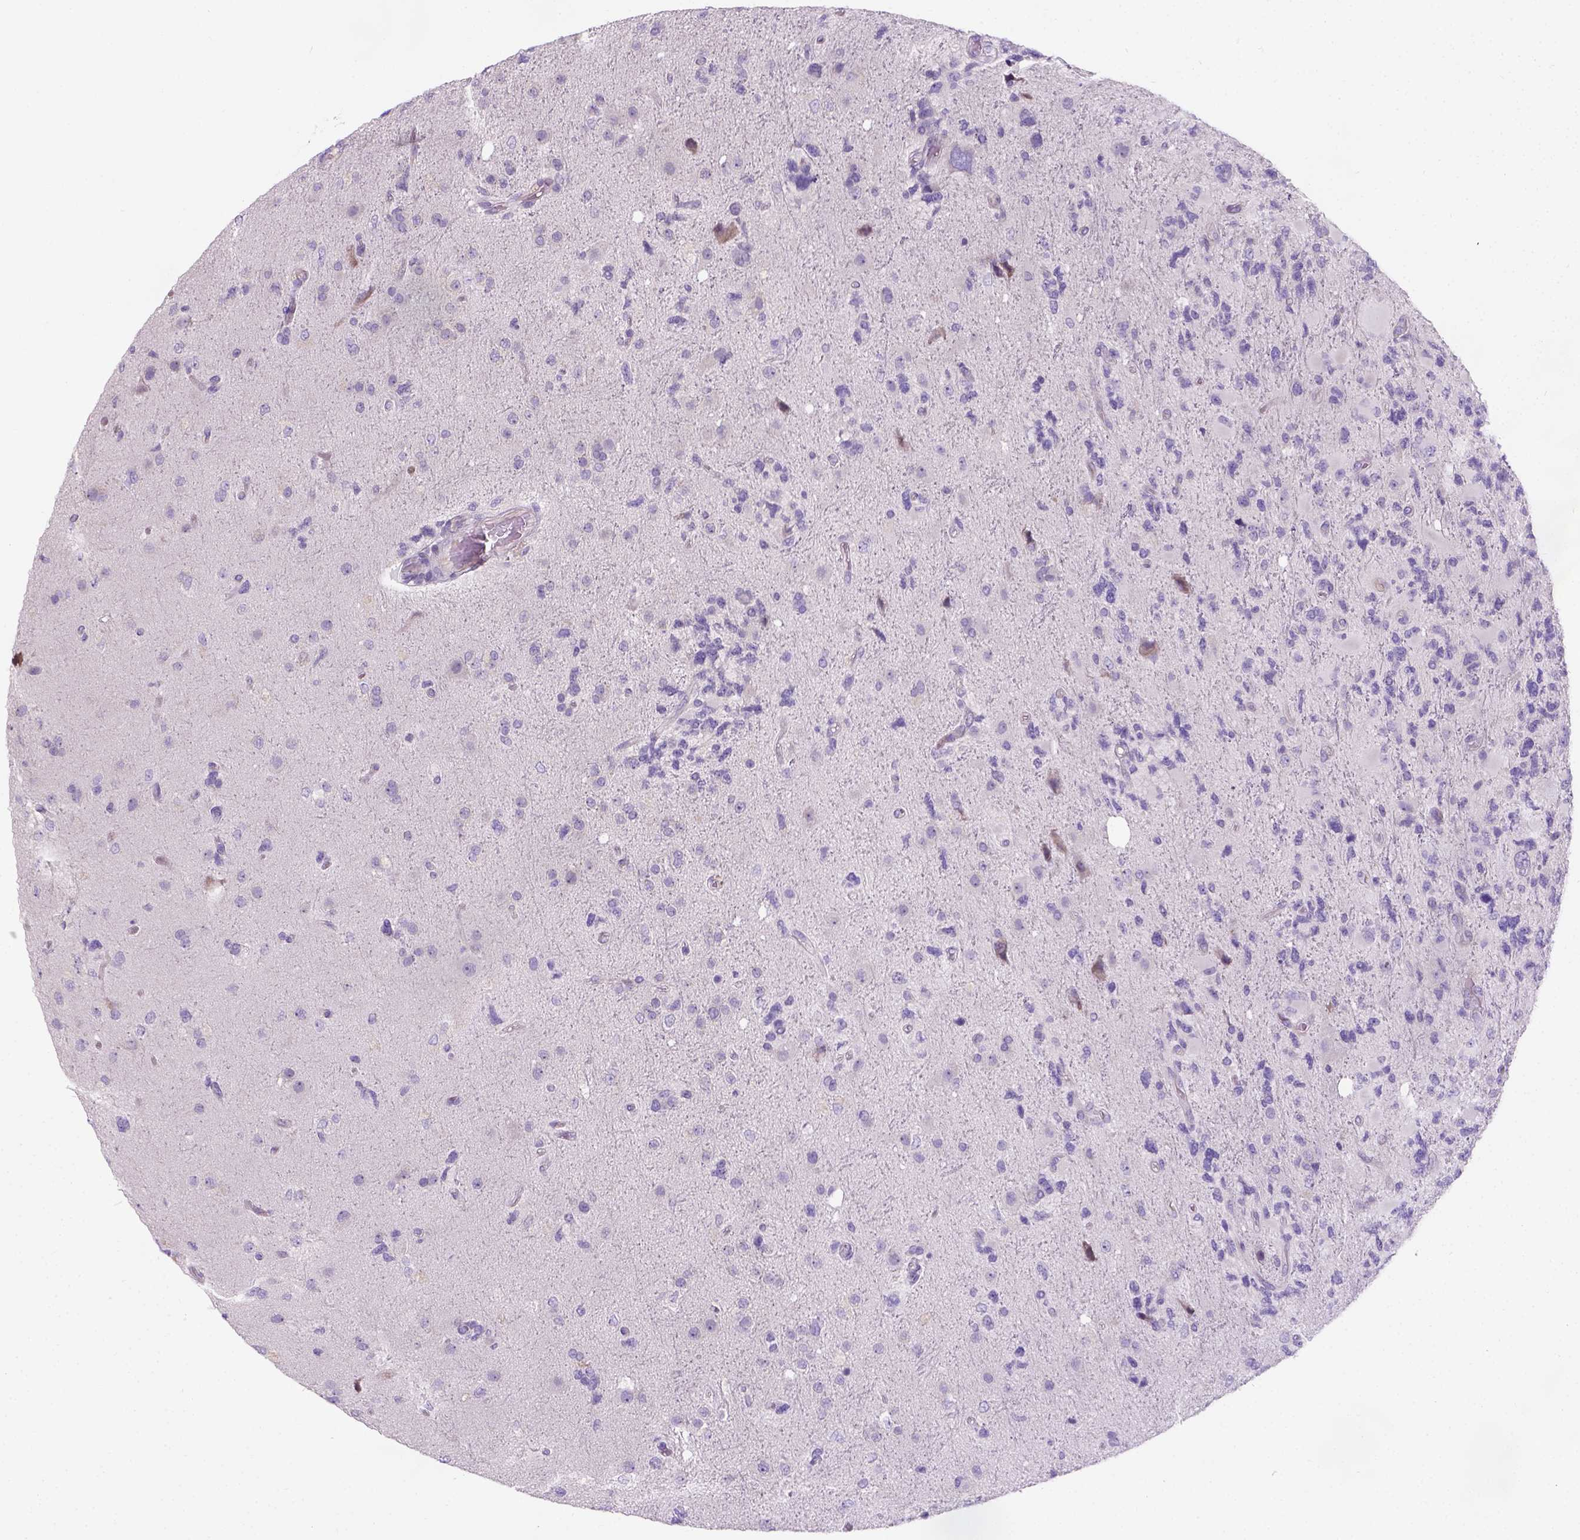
{"staining": {"intensity": "negative", "quantity": "none", "location": "none"}, "tissue": "glioma", "cell_type": "Tumor cells", "image_type": "cancer", "snomed": [{"axis": "morphology", "description": "Glioma, malignant, High grade"}, {"axis": "topography", "description": "Brain"}], "caption": "A high-resolution micrograph shows IHC staining of glioma, which reveals no significant positivity in tumor cells.", "gene": "C20orf144", "patient": {"sex": "female", "age": 71}}